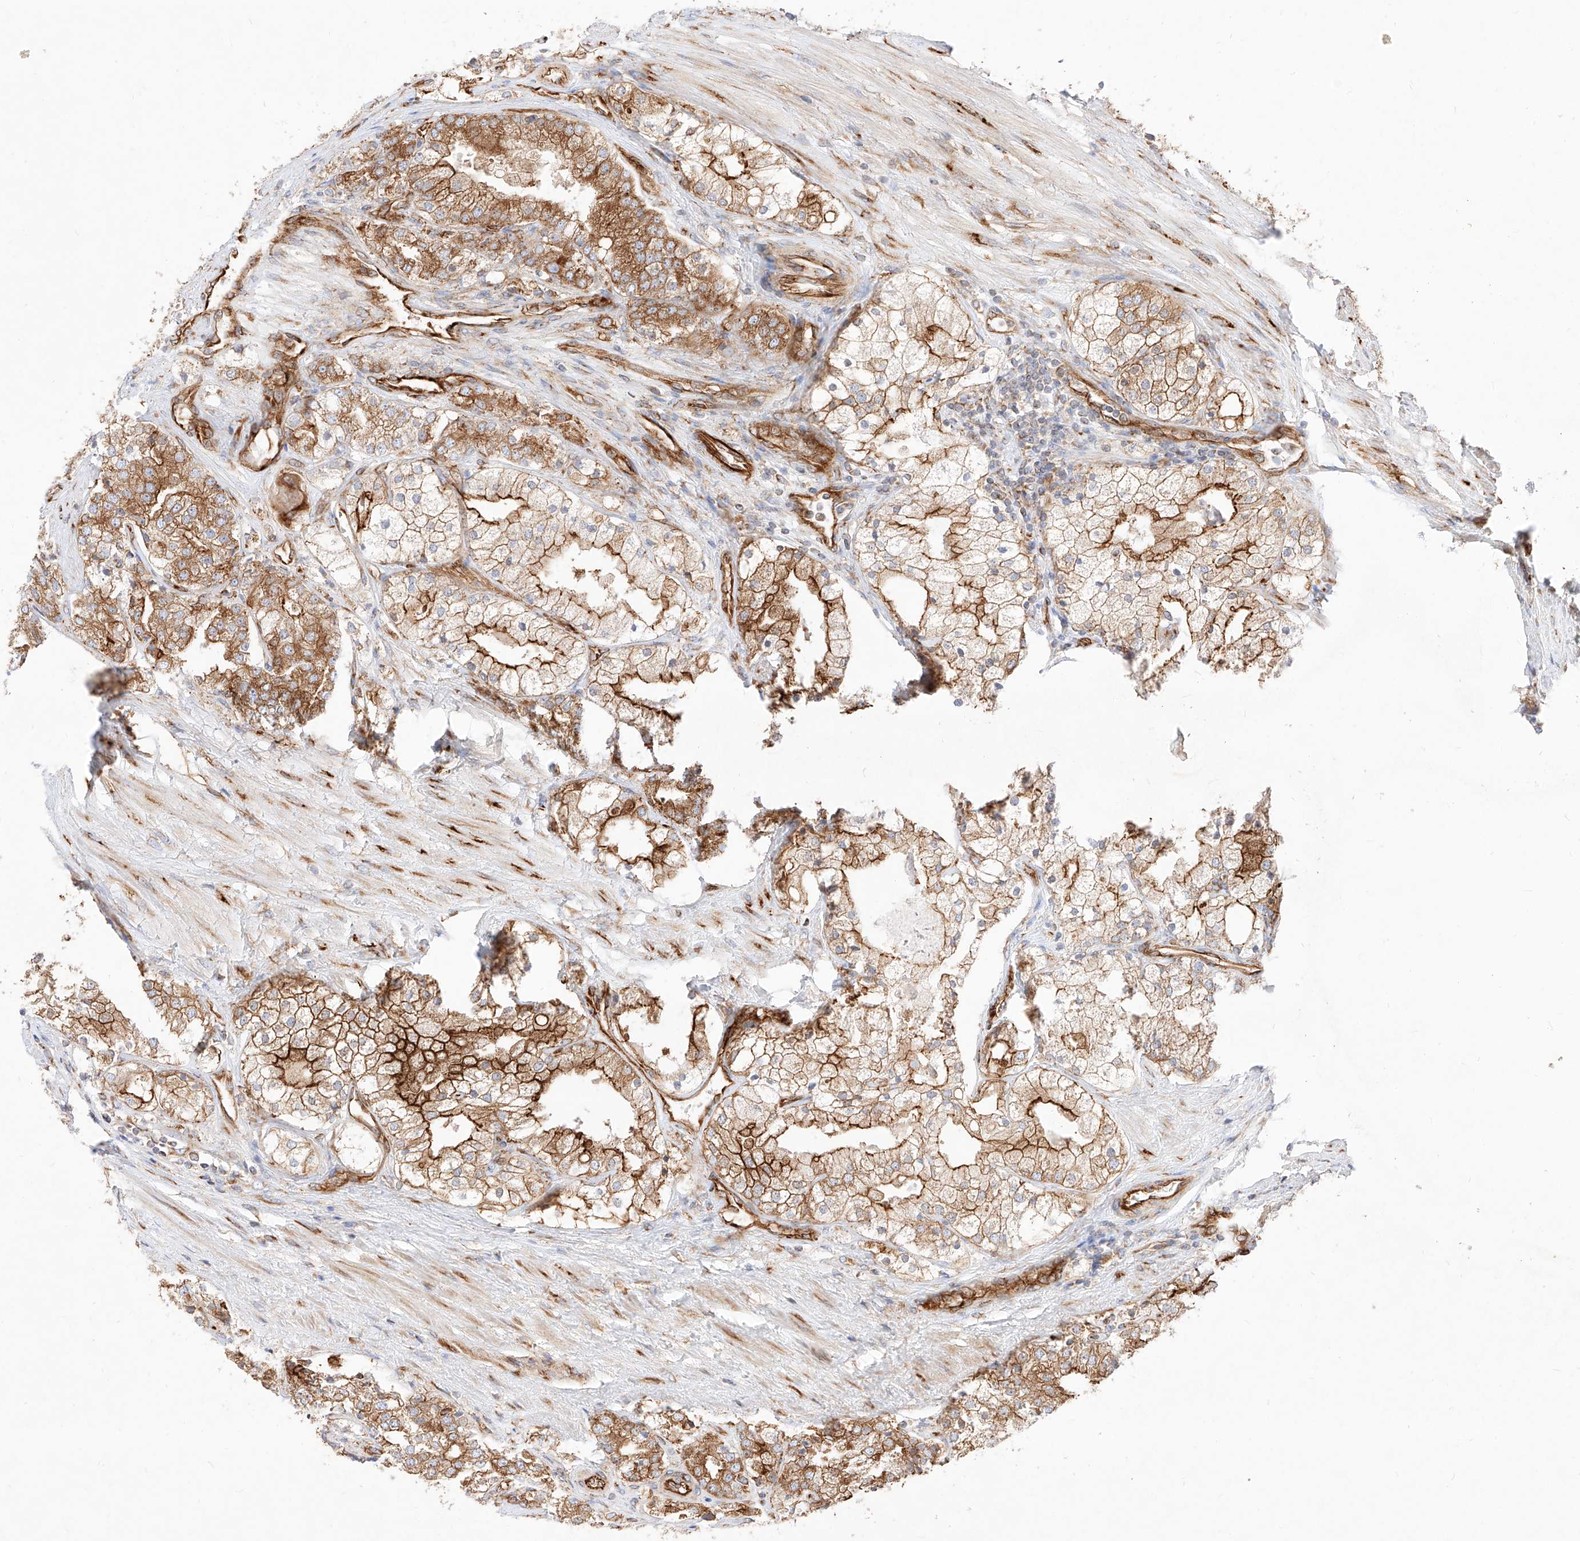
{"staining": {"intensity": "strong", "quantity": ">75%", "location": "cytoplasmic/membranous"}, "tissue": "prostate cancer", "cell_type": "Tumor cells", "image_type": "cancer", "snomed": [{"axis": "morphology", "description": "Adenocarcinoma, High grade"}, {"axis": "topography", "description": "Prostate"}], "caption": "A histopathology image showing strong cytoplasmic/membranous staining in approximately >75% of tumor cells in adenocarcinoma (high-grade) (prostate), as visualized by brown immunohistochemical staining.", "gene": "CSGALNACT2", "patient": {"sex": "male", "age": 50}}